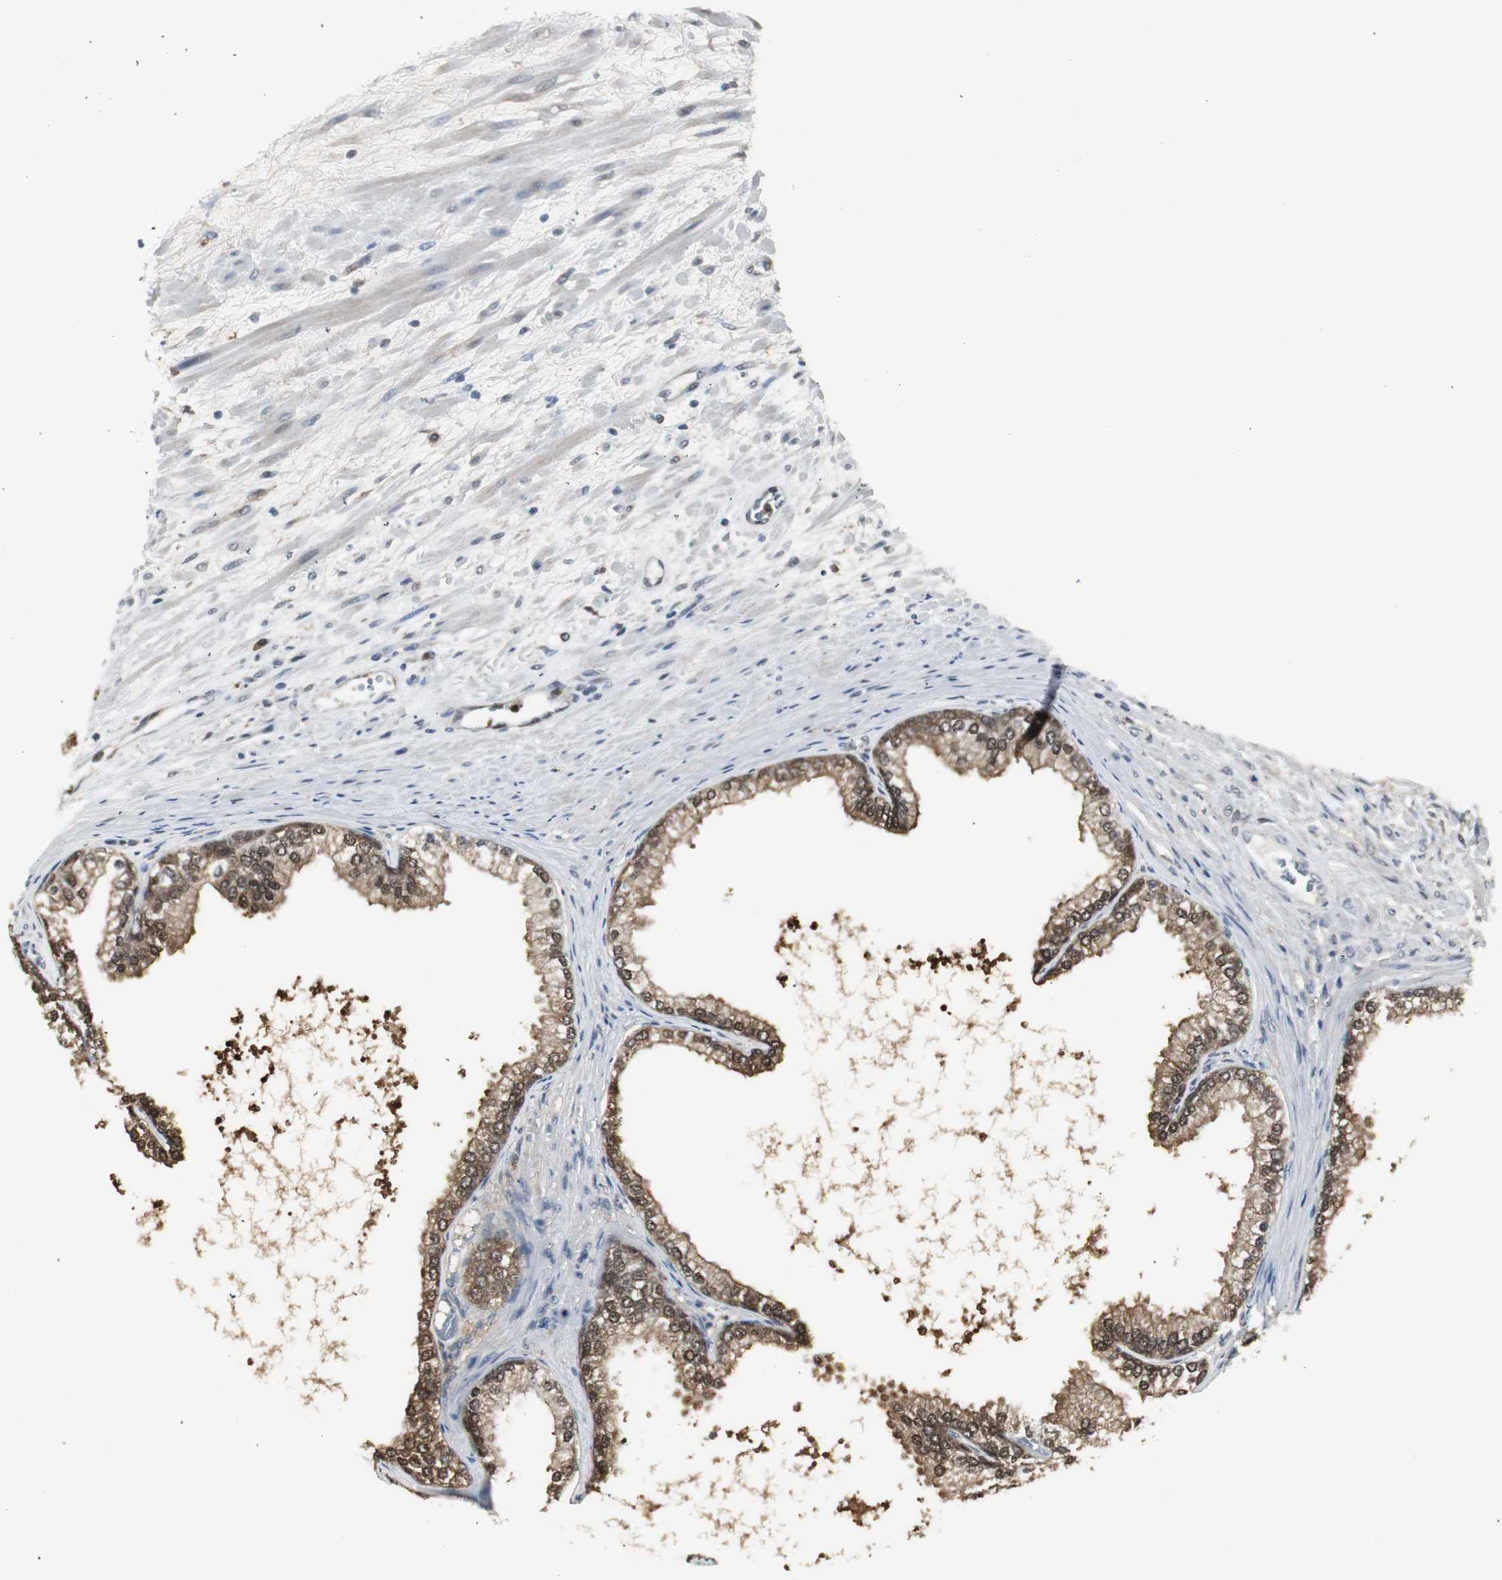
{"staining": {"intensity": "strong", "quantity": ">75%", "location": "cytoplasmic/membranous,nuclear"}, "tissue": "prostate", "cell_type": "Glandular cells", "image_type": "normal", "snomed": [{"axis": "morphology", "description": "Normal tissue, NOS"}, {"axis": "topography", "description": "Prostate"}], "caption": "Prostate stained with DAB IHC demonstrates high levels of strong cytoplasmic/membranous,nuclear staining in approximately >75% of glandular cells.", "gene": "PLIN3", "patient": {"sex": "male", "age": 76}}